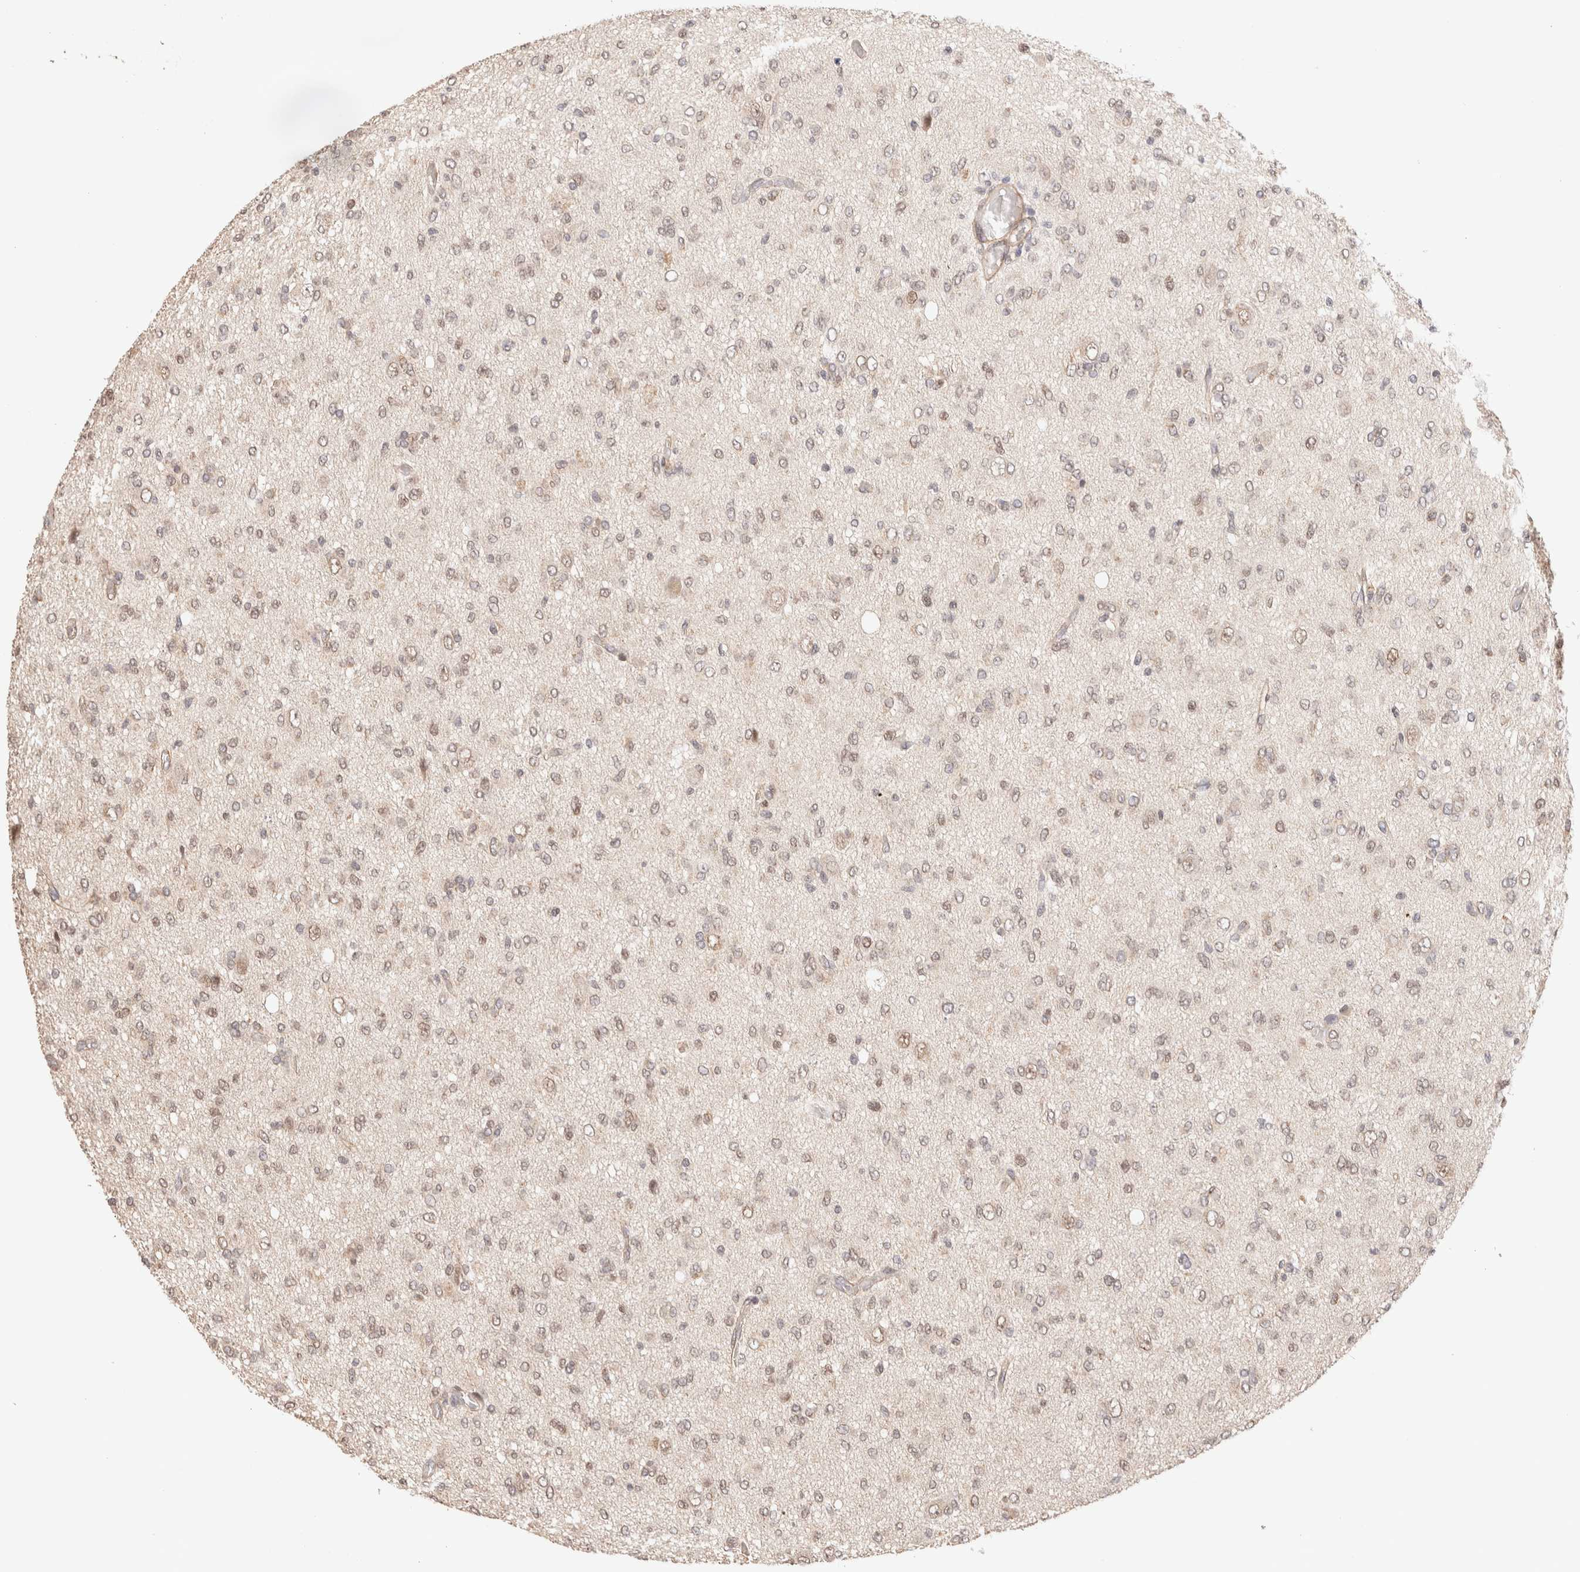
{"staining": {"intensity": "weak", "quantity": "25%-75%", "location": "nuclear"}, "tissue": "glioma", "cell_type": "Tumor cells", "image_type": "cancer", "snomed": [{"axis": "morphology", "description": "Glioma, malignant, High grade"}, {"axis": "topography", "description": "Brain"}], "caption": "Glioma tissue shows weak nuclear staining in about 25%-75% of tumor cells, visualized by immunohistochemistry. (IHC, brightfield microscopy, high magnification).", "gene": "BRPF3", "patient": {"sex": "female", "age": 59}}